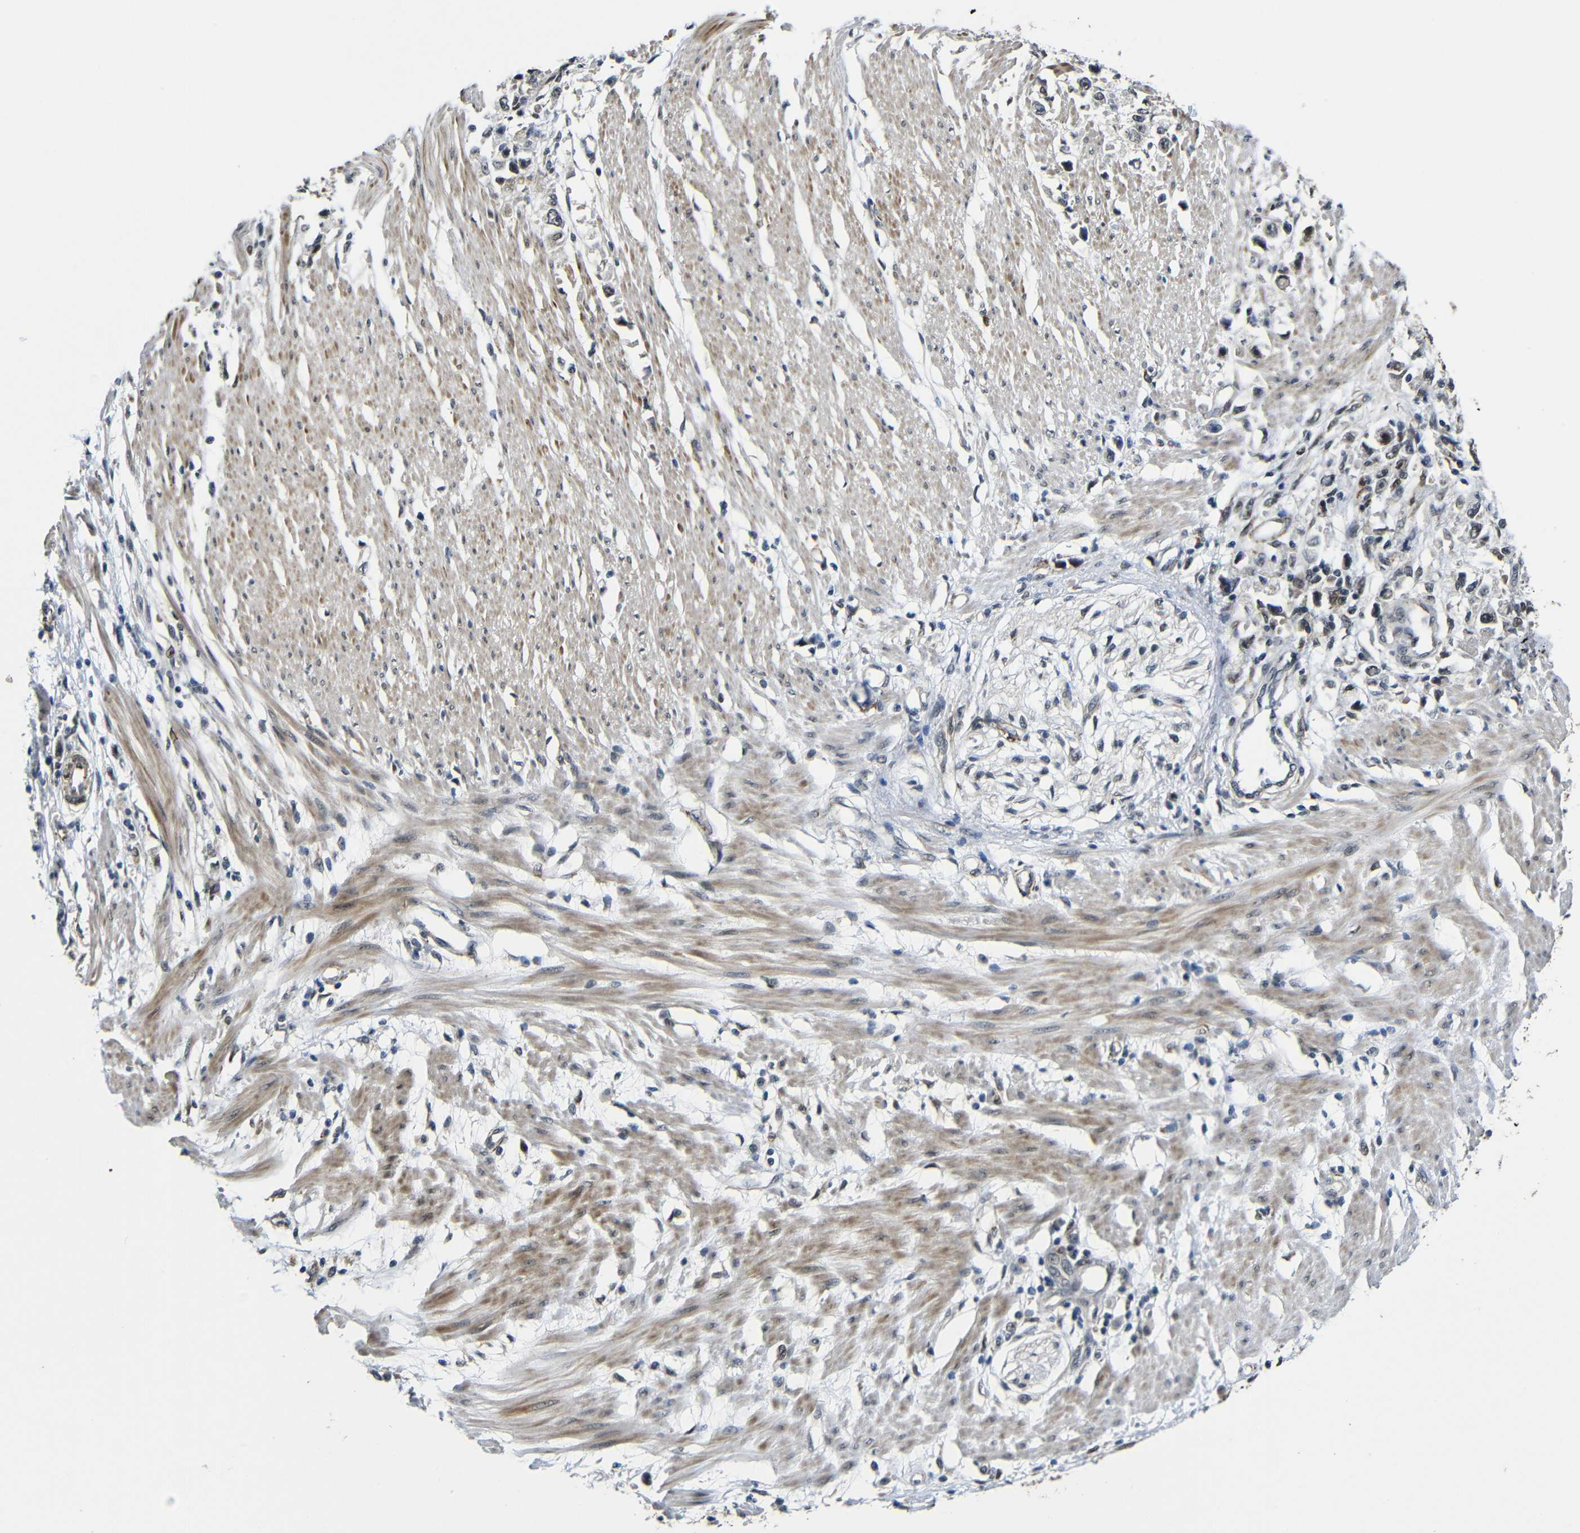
{"staining": {"intensity": "negative", "quantity": "none", "location": "none"}, "tissue": "stomach cancer", "cell_type": "Tumor cells", "image_type": "cancer", "snomed": [{"axis": "morphology", "description": "Adenocarcinoma, NOS"}, {"axis": "topography", "description": "Stomach"}], "caption": "Tumor cells are negative for protein expression in human adenocarcinoma (stomach).", "gene": "FAM172A", "patient": {"sex": "female", "age": 59}}